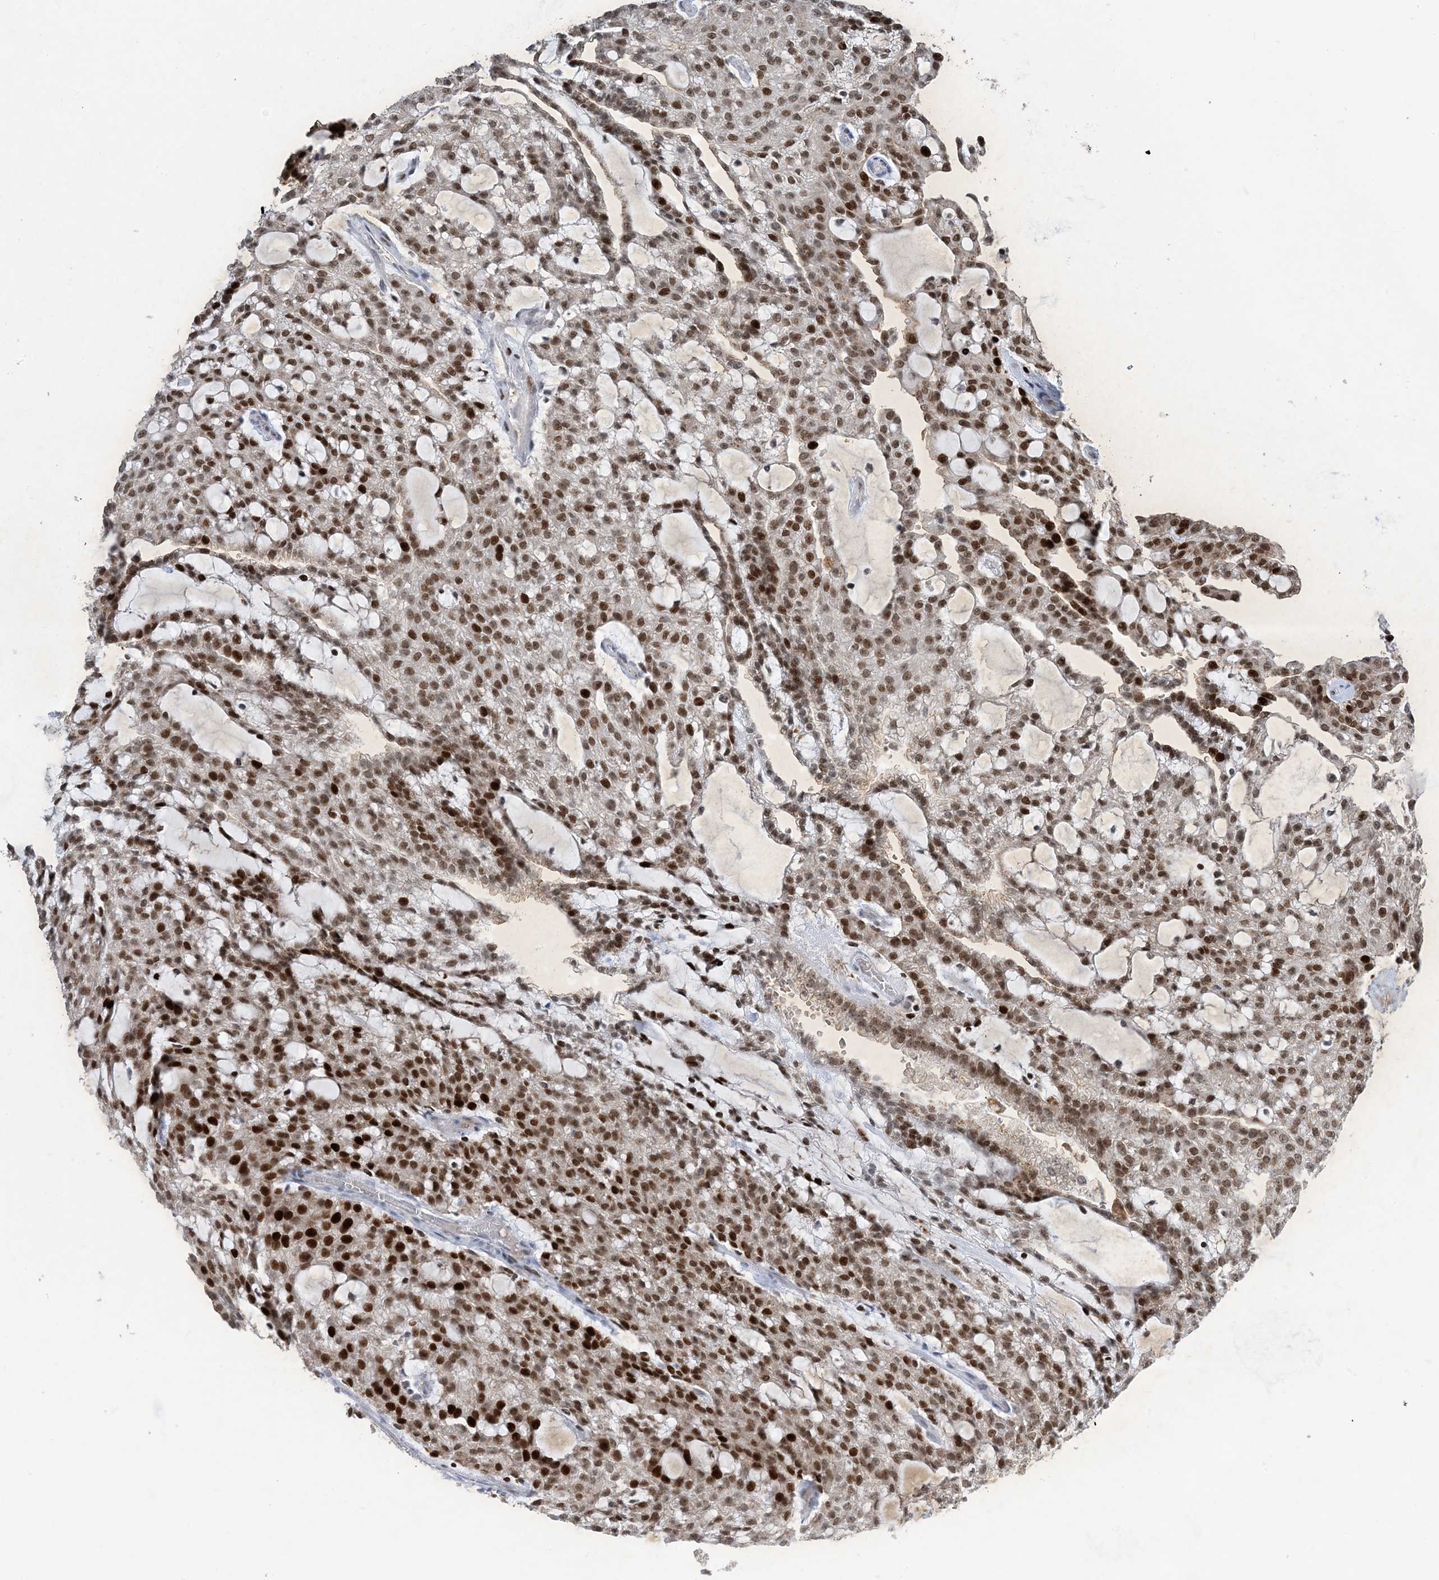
{"staining": {"intensity": "moderate", "quantity": ">75%", "location": "nuclear"}, "tissue": "renal cancer", "cell_type": "Tumor cells", "image_type": "cancer", "snomed": [{"axis": "morphology", "description": "Adenocarcinoma, NOS"}, {"axis": "topography", "description": "Kidney"}], "caption": "This image demonstrates IHC staining of human adenocarcinoma (renal), with medium moderate nuclear staining in approximately >75% of tumor cells.", "gene": "SLC25A53", "patient": {"sex": "male", "age": 63}}